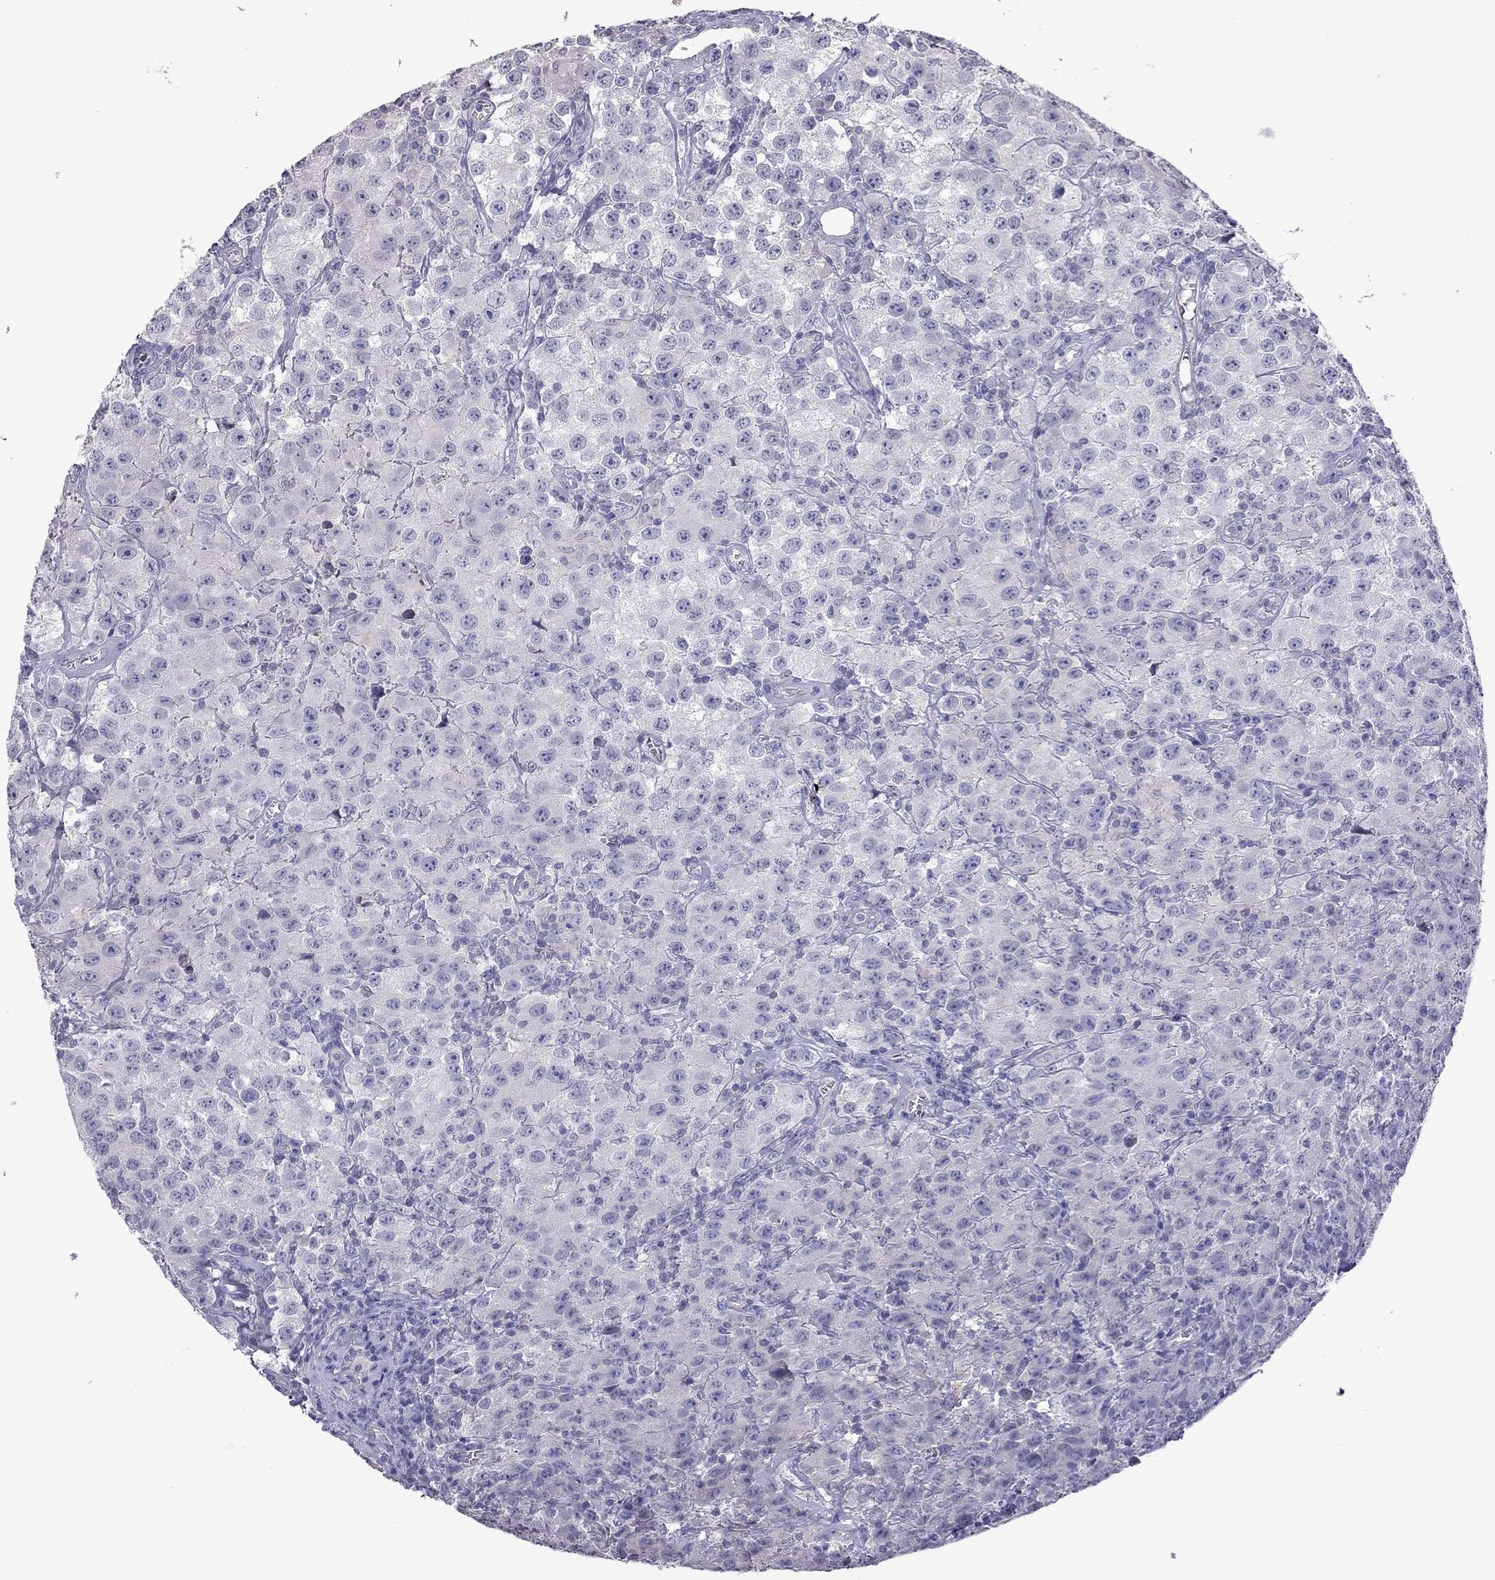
{"staining": {"intensity": "negative", "quantity": "none", "location": "none"}, "tissue": "testis cancer", "cell_type": "Tumor cells", "image_type": "cancer", "snomed": [{"axis": "morphology", "description": "Seminoma, NOS"}, {"axis": "topography", "description": "Testis"}], "caption": "The image displays no staining of tumor cells in testis cancer (seminoma).", "gene": "FEZ1", "patient": {"sex": "male", "age": 52}}